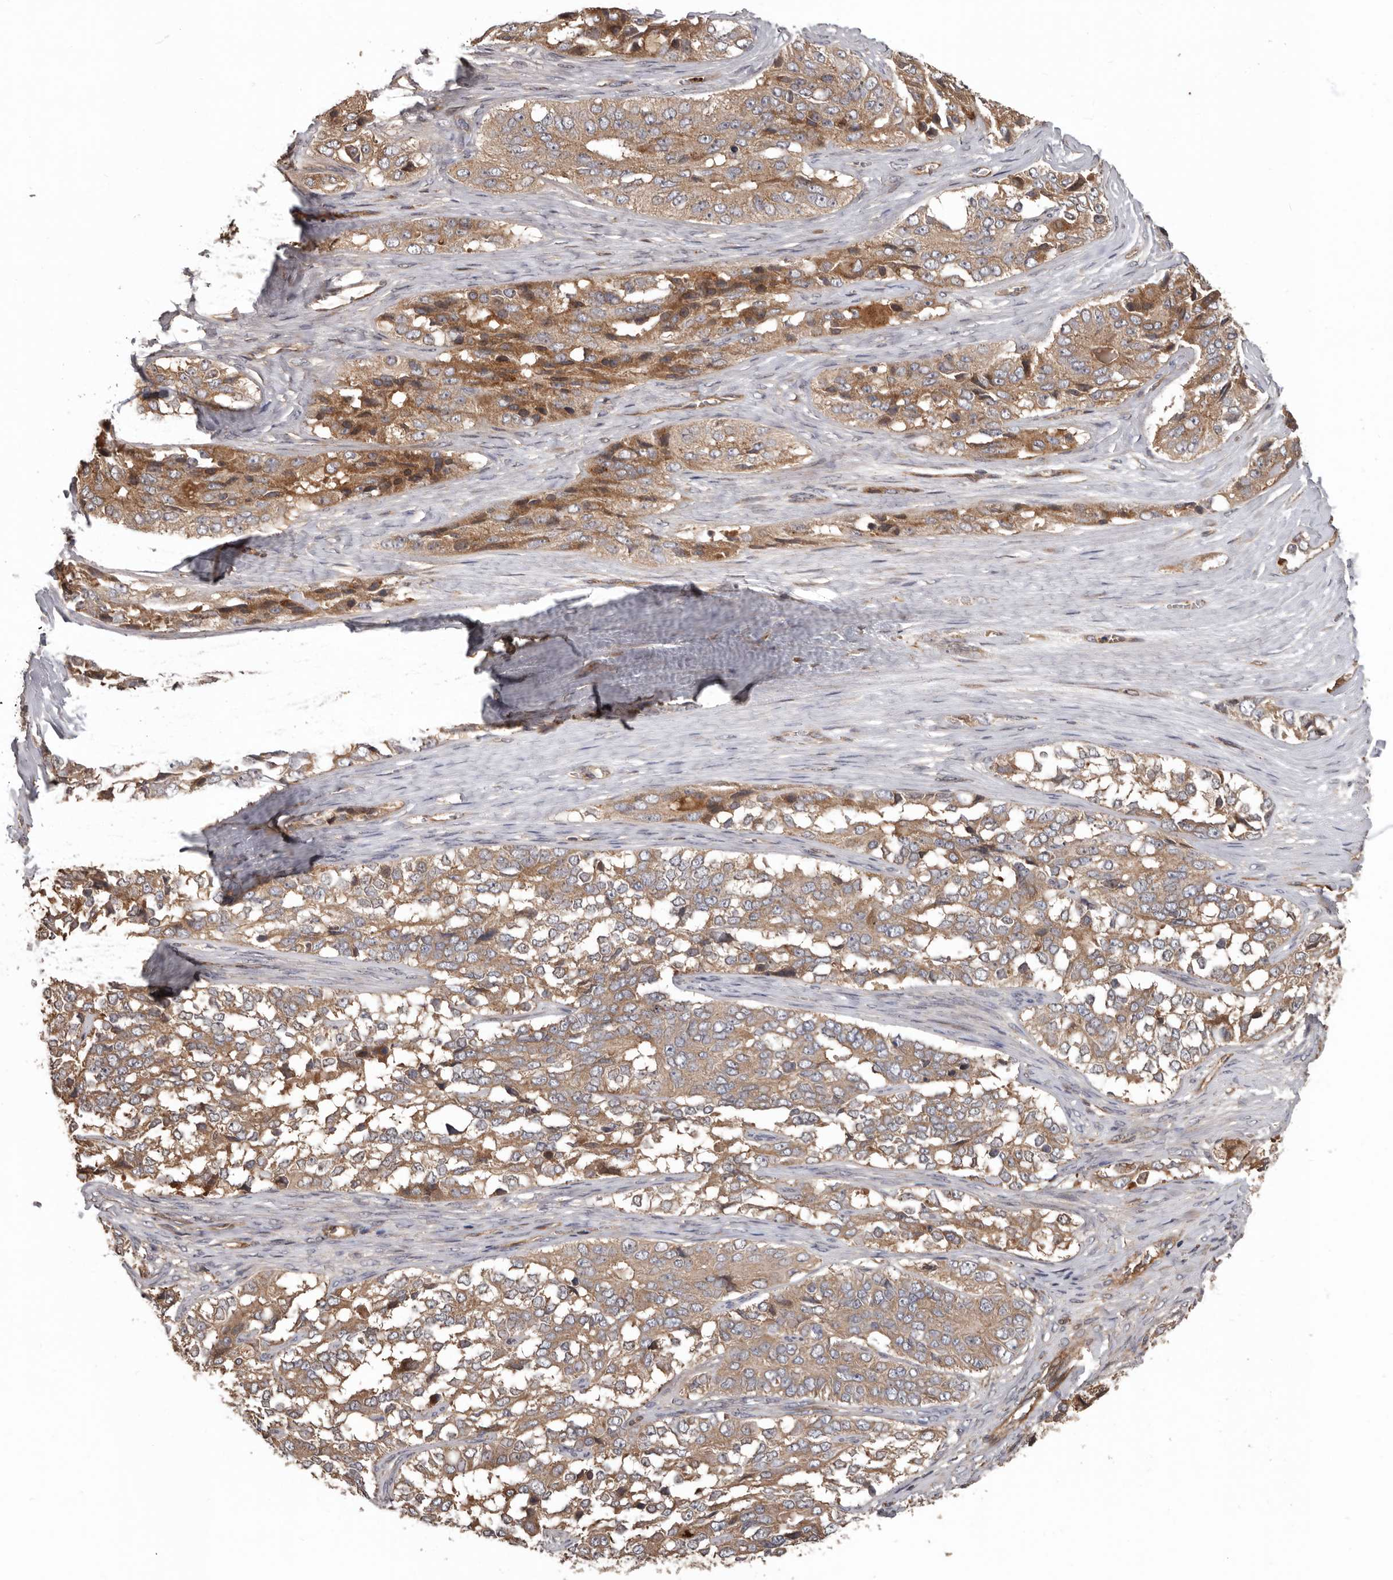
{"staining": {"intensity": "moderate", "quantity": ">75%", "location": "cytoplasmic/membranous"}, "tissue": "ovarian cancer", "cell_type": "Tumor cells", "image_type": "cancer", "snomed": [{"axis": "morphology", "description": "Carcinoma, endometroid"}, {"axis": "topography", "description": "Ovary"}], "caption": "This is an image of immunohistochemistry (IHC) staining of ovarian endometroid carcinoma, which shows moderate staining in the cytoplasmic/membranous of tumor cells.", "gene": "ARHGEF5", "patient": {"sex": "female", "age": 51}}